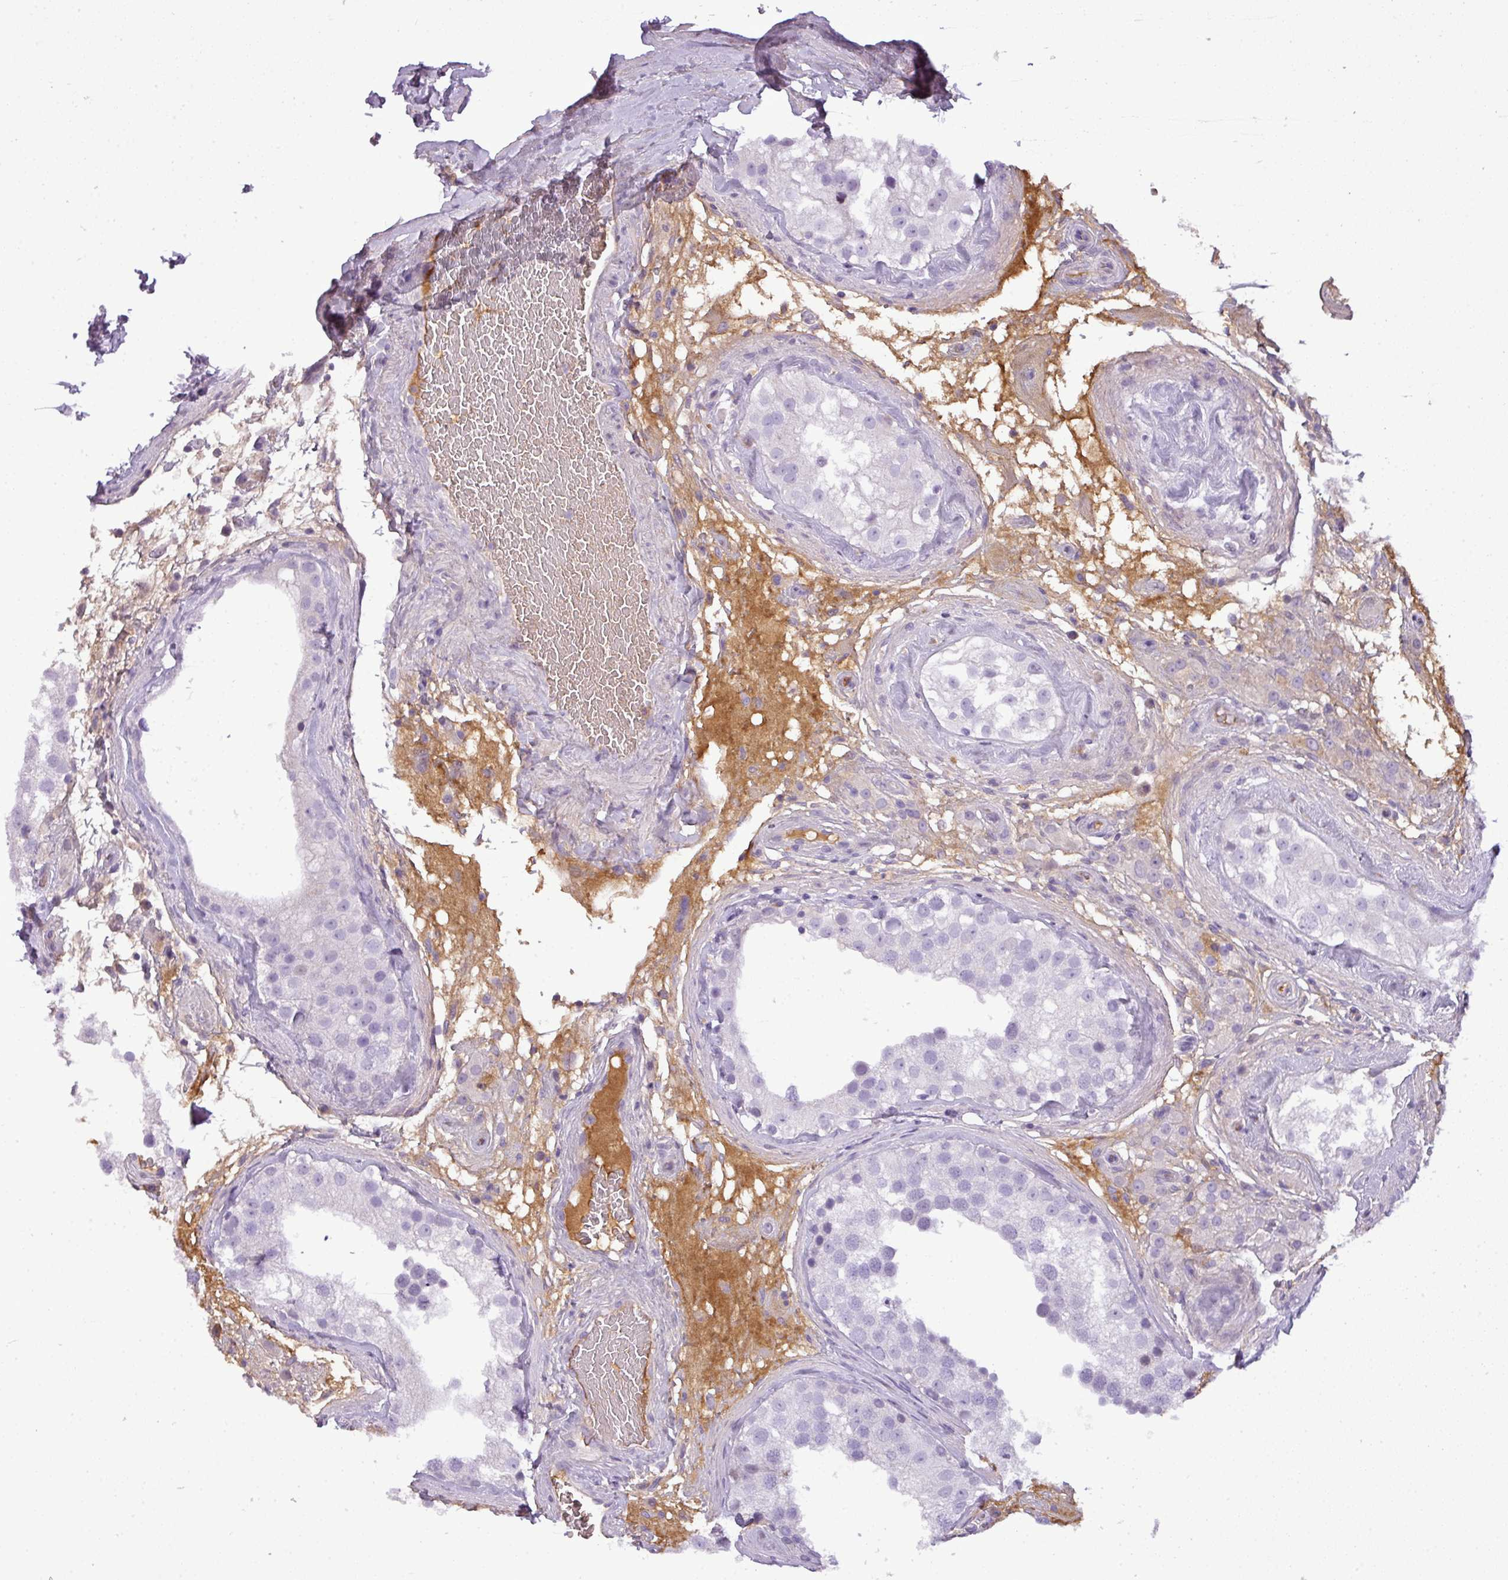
{"staining": {"intensity": "negative", "quantity": "none", "location": "none"}, "tissue": "testis", "cell_type": "Cells in seminiferous ducts", "image_type": "normal", "snomed": [{"axis": "morphology", "description": "Normal tissue, NOS"}, {"axis": "topography", "description": "Testis"}], "caption": "High magnification brightfield microscopy of unremarkable testis stained with DAB (brown) and counterstained with hematoxylin (blue): cells in seminiferous ducts show no significant staining. Nuclei are stained in blue.", "gene": "C4A", "patient": {"sex": "male", "age": 46}}